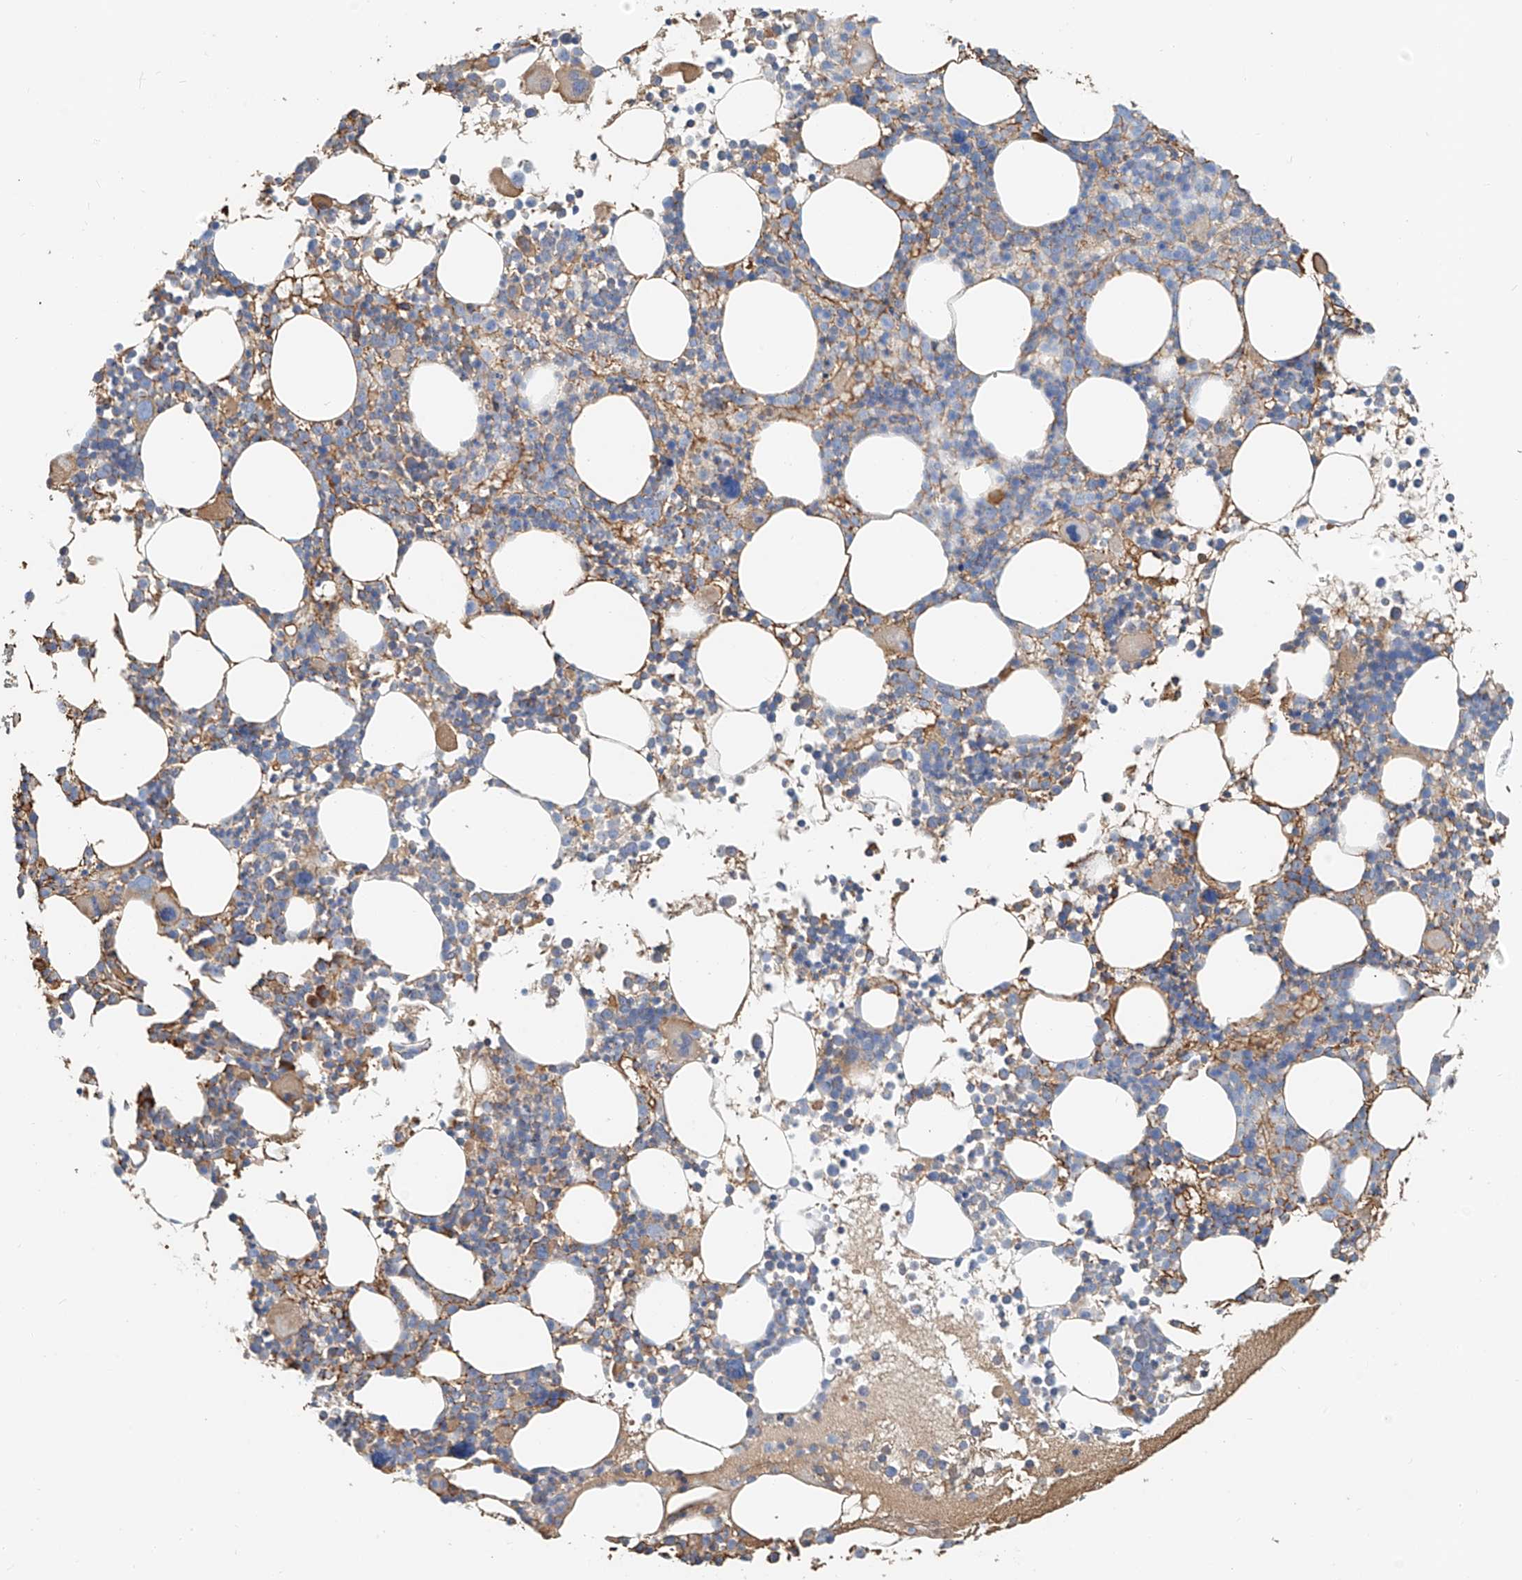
{"staining": {"intensity": "moderate", "quantity": "<25%", "location": "cytoplasmic/membranous"}, "tissue": "bone marrow", "cell_type": "Hematopoietic cells", "image_type": "normal", "snomed": [{"axis": "morphology", "description": "Normal tissue, NOS"}, {"axis": "topography", "description": "Bone marrow"}], "caption": "A micrograph of bone marrow stained for a protein shows moderate cytoplasmic/membranous brown staining in hematopoietic cells. (DAB = brown stain, brightfield microscopy at high magnification).", "gene": "ZFP30", "patient": {"sex": "female", "age": 62}}